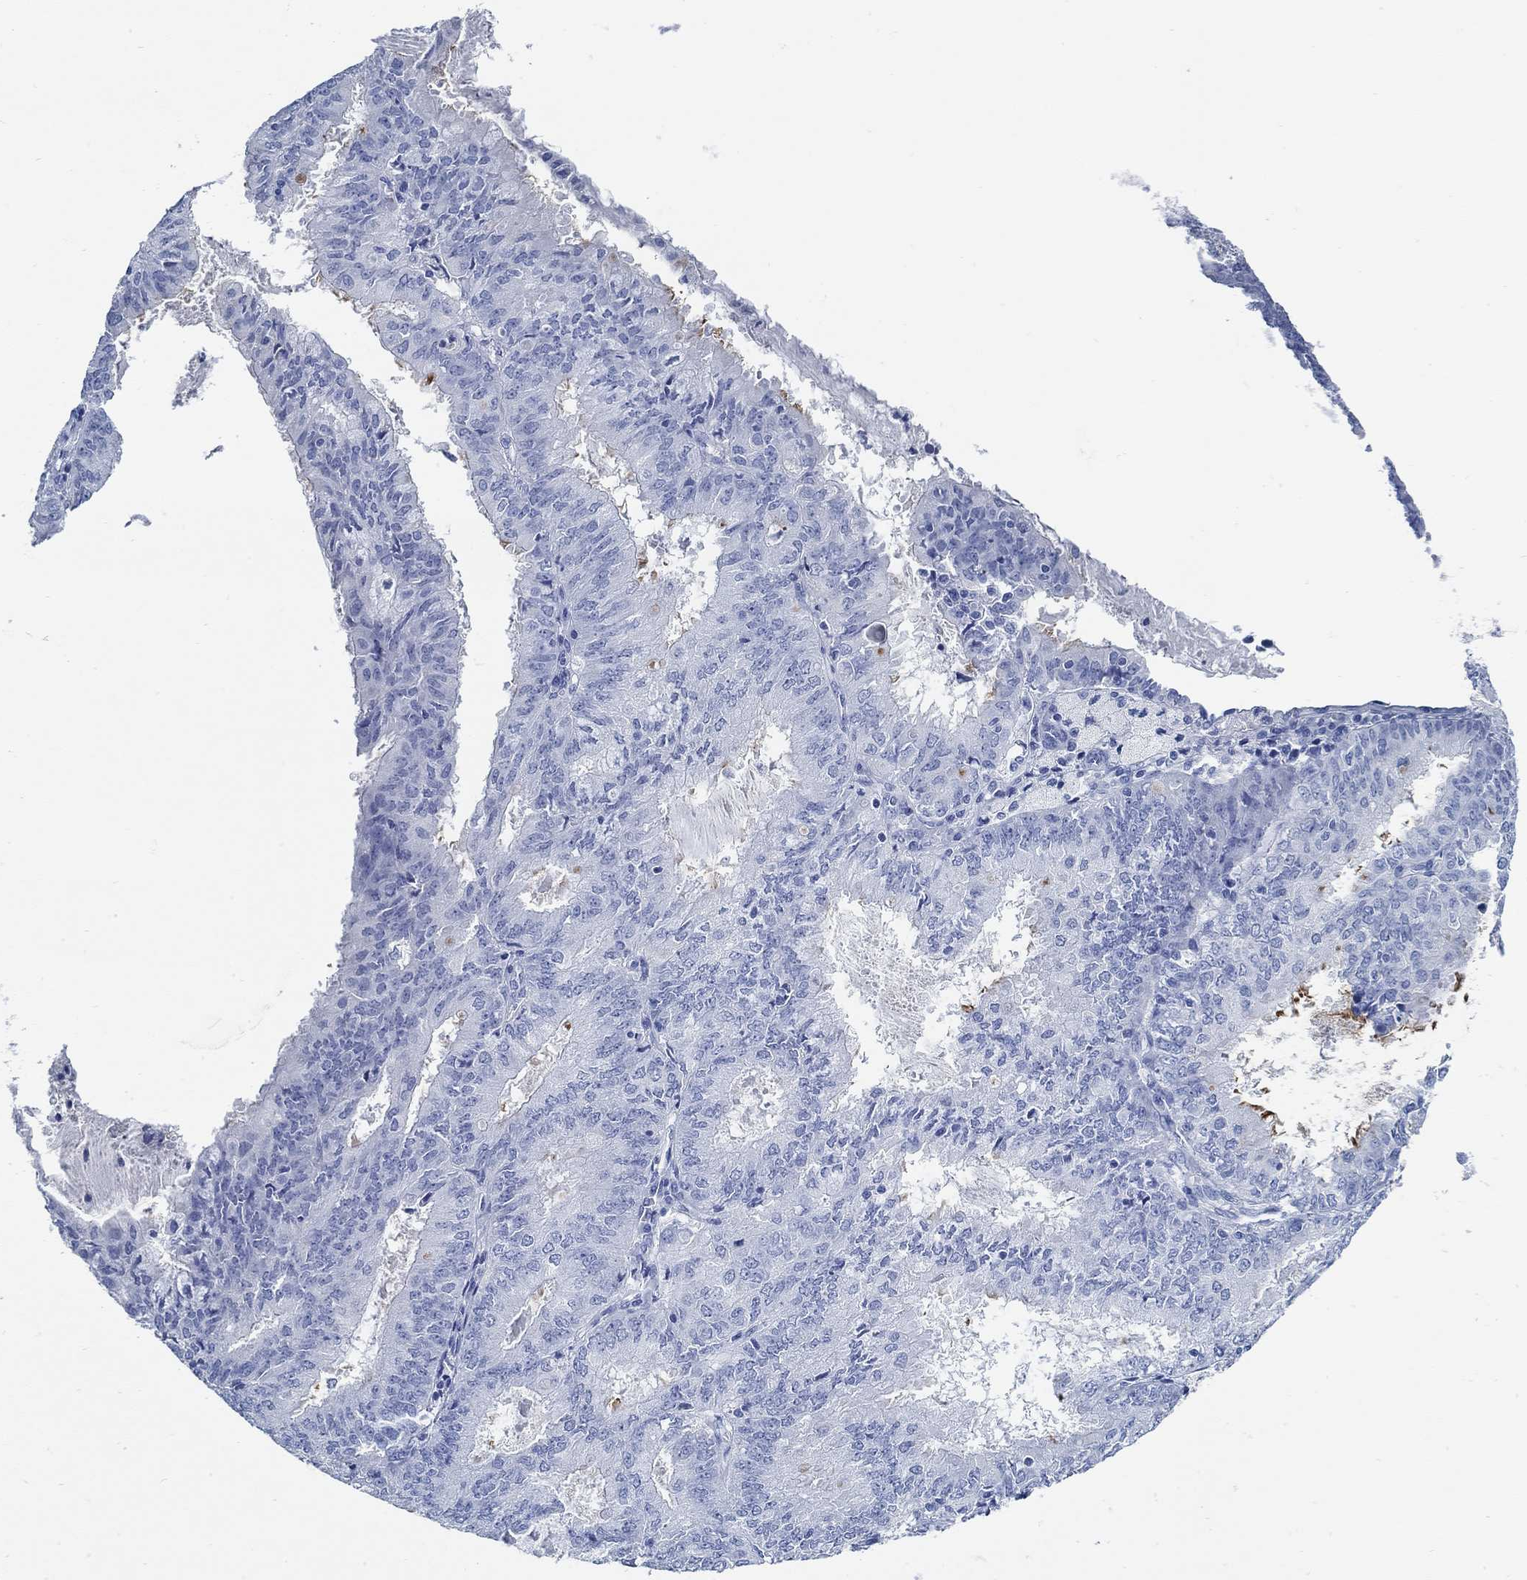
{"staining": {"intensity": "negative", "quantity": "none", "location": "none"}, "tissue": "endometrial cancer", "cell_type": "Tumor cells", "image_type": "cancer", "snomed": [{"axis": "morphology", "description": "Adenocarcinoma, NOS"}, {"axis": "topography", "description": "Endometrium"}], "caption": "Immunohistochemistry (IHC) of human endometrial adenocarcinoma demonstrates no staining in tumor cells.", "gene": "SLC45A1", "patient": {"sex": "female", "age": 57}}